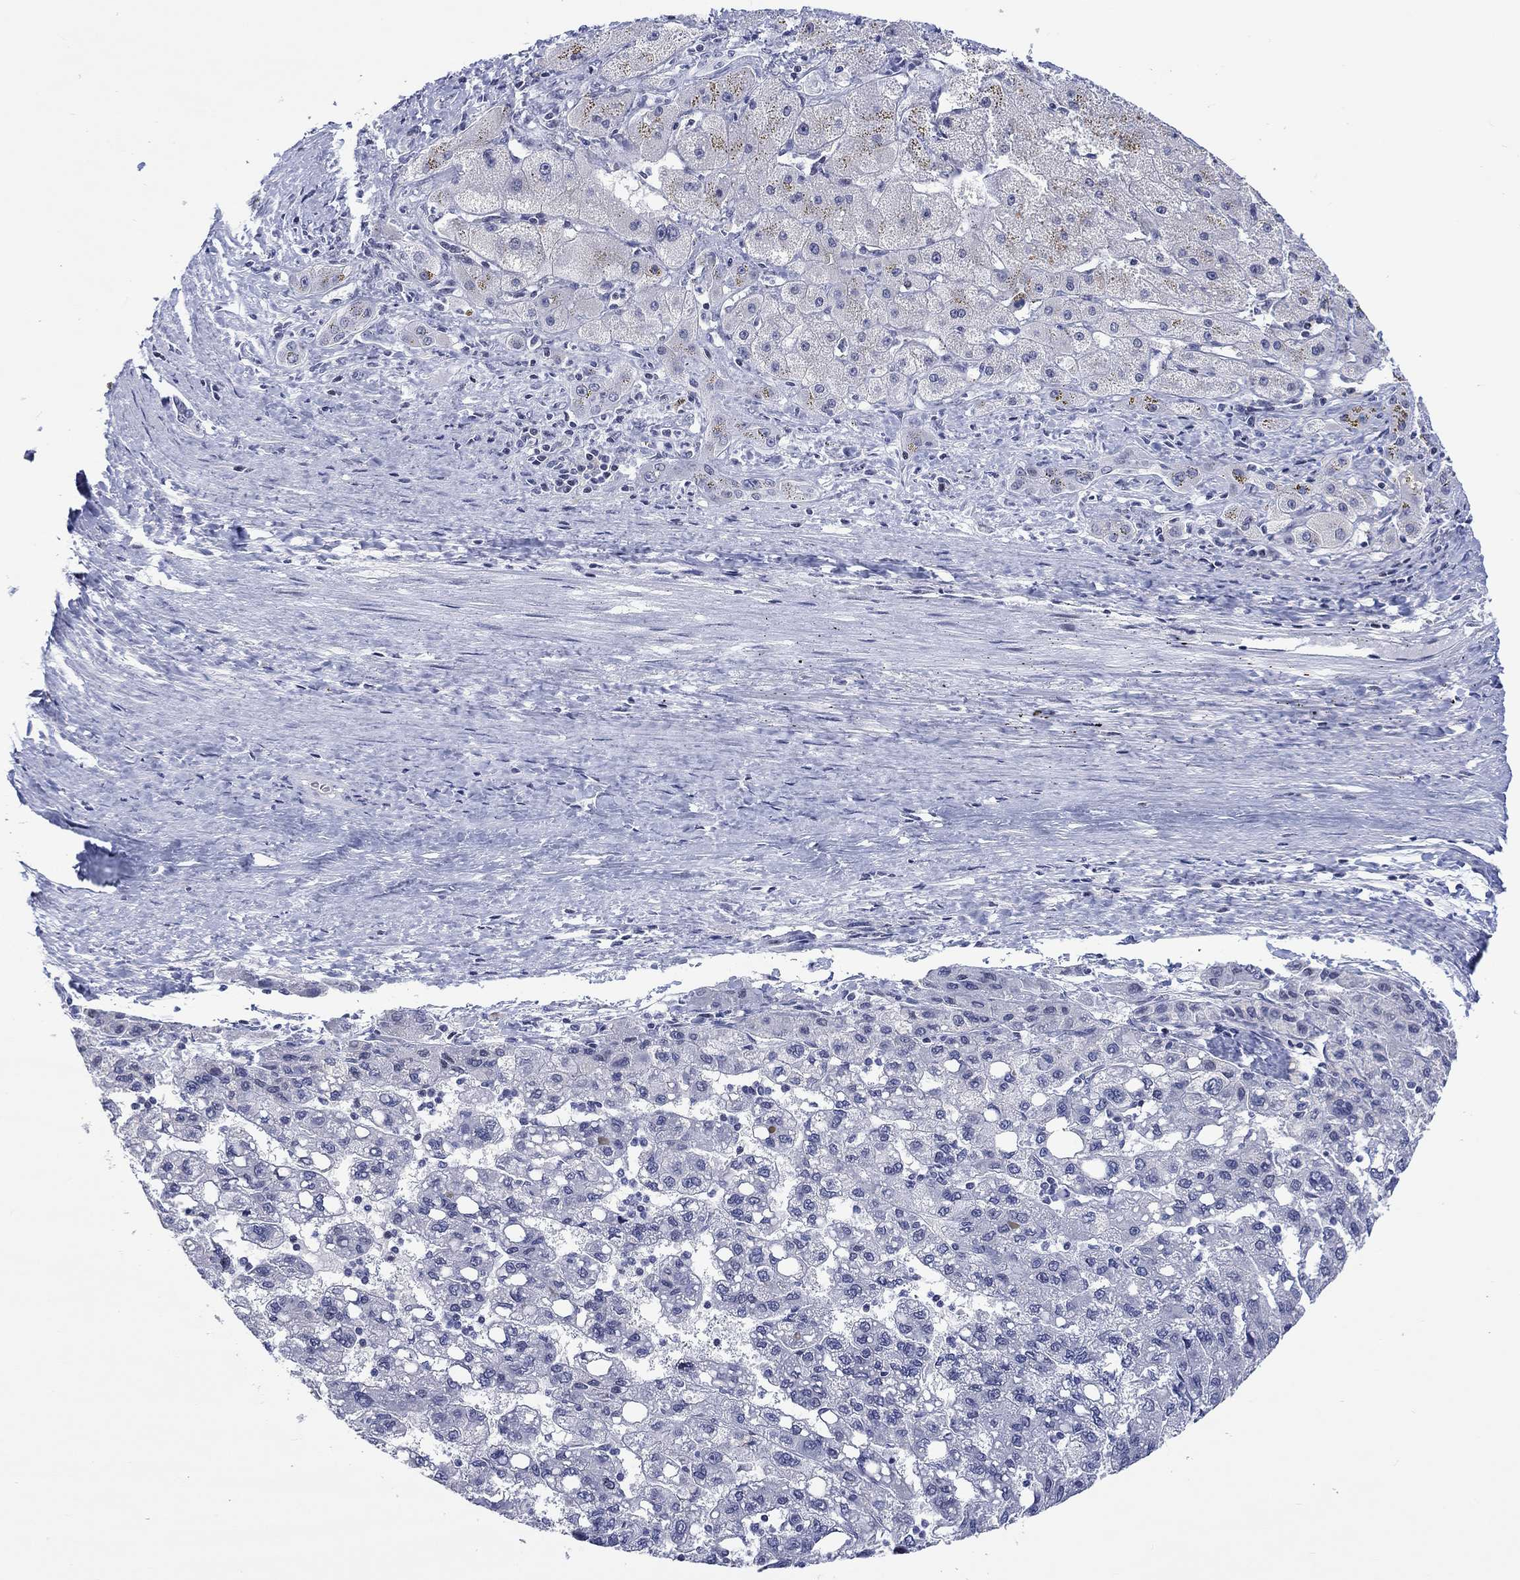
{"staining": {"intensity": "negative", "quantity": "none", "location": "none"}, "tissue": "liver cancer", "cell_type": "Tumor cells", "image_type": "cancer", "snomed": [{"axis": "morphology", "description": "Carcinoma, Hepatocellular, NOS"}, {"axis": "topography", "description": "Liver"}], "caption": "DAB (3,3'-diaminobenzidine) immunohistochemical staining of human liver cancer displays no significant staining in tumor cells. (DAB (3,3'-diaminobenzidine) IHC visualized using brightfield microscopy, high magnification).", "gene": "CDCA2", "patient": {"sex": "female", "age": 82}}